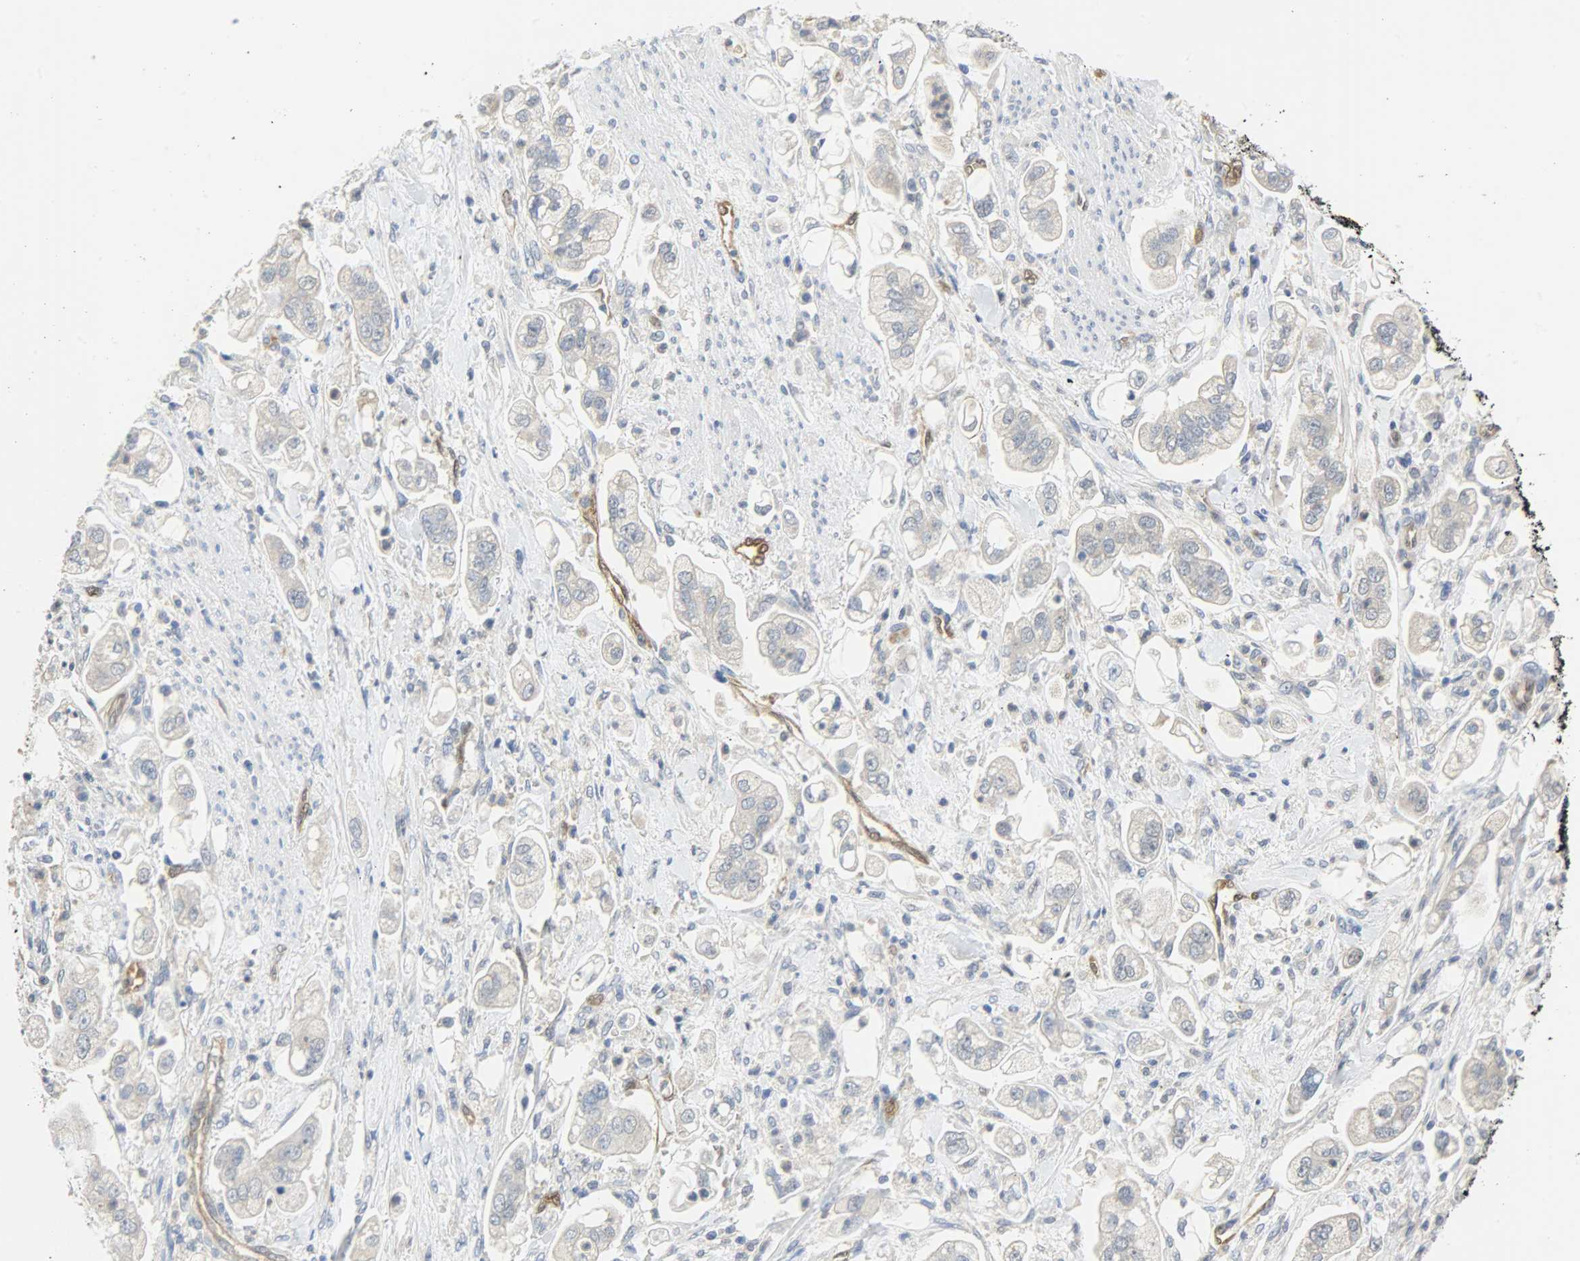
{"staining": {"intensity": "negative", "quantity": "none", "location": "none"}, "tissue": "stomach cancer", "cell_type": "Tumor cells", "image_type": "cancer", "snomed": [{"axis": "morphology", "description": "Adenocarcinoma, NOS"}, {"axis": "topography", "description": "Stomach"}], "caption": "The immunohistochemistry micrograph has no significant expression in tumor cells of adenocarcinoma (stomach) tissue.", "gene": "FKBP1A", "patient": {"sex": "male", "age": 62}}